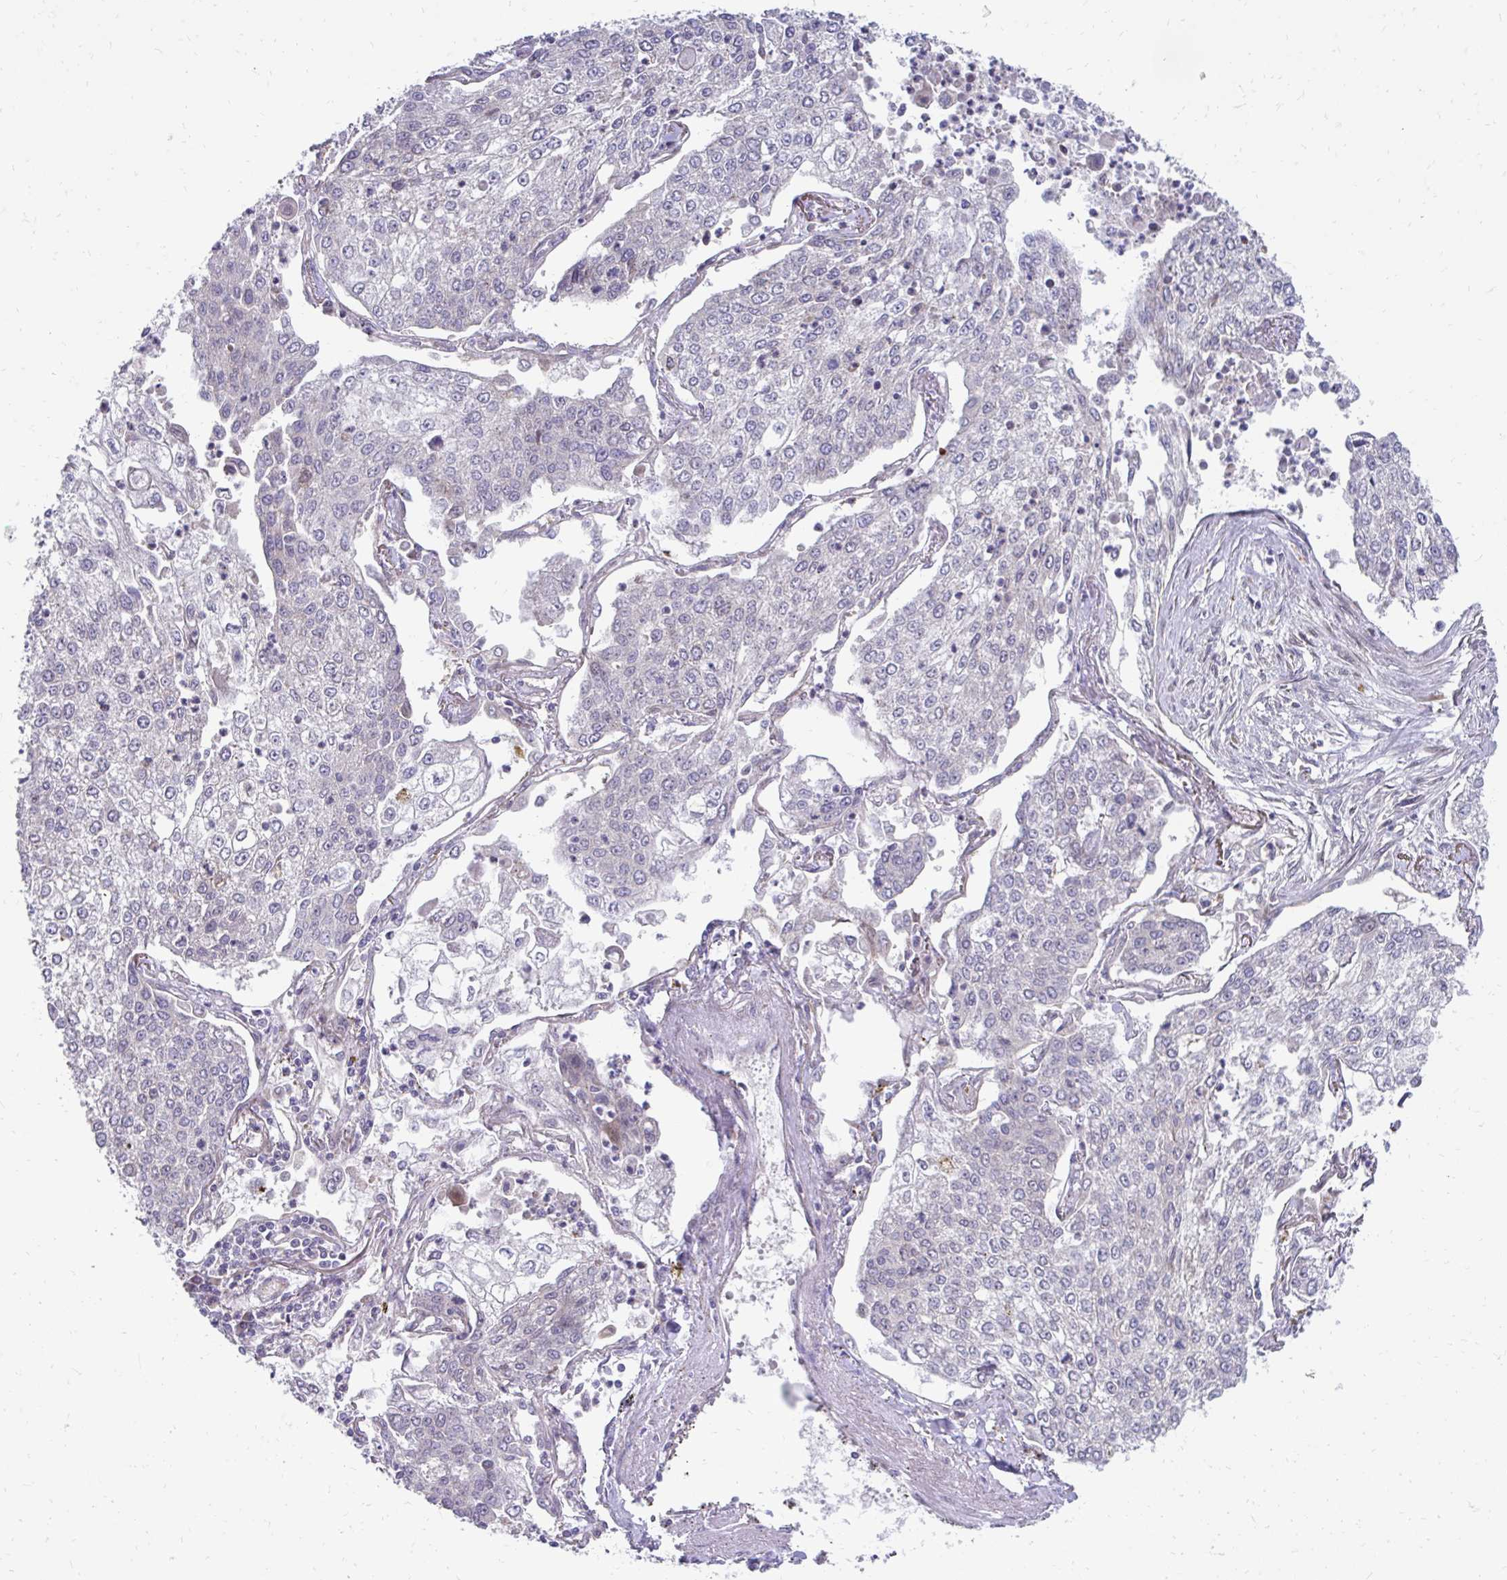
{"staining": {"intensity": "negative", "quantity": "none", "location": "none"}, "tissue": "lung cancer", "cell_type": "Tumor cells", "image_type": "cancer", "snomed": [{"axis": "morphology", "description": "Squamous cell carcinoma, NOS"}, {"axis": "topography", "description": "Lung"}], "caption": "Lung cancer (squamous cell carcinoma) was stained to show a protein in brown. There is no significant expression in tumor cells. (Immunohistochemistry (ihc), brightfield microscopy, high magnification).", "gene": "ITPR2", "patient": {"sex": "male", "age": 74}}